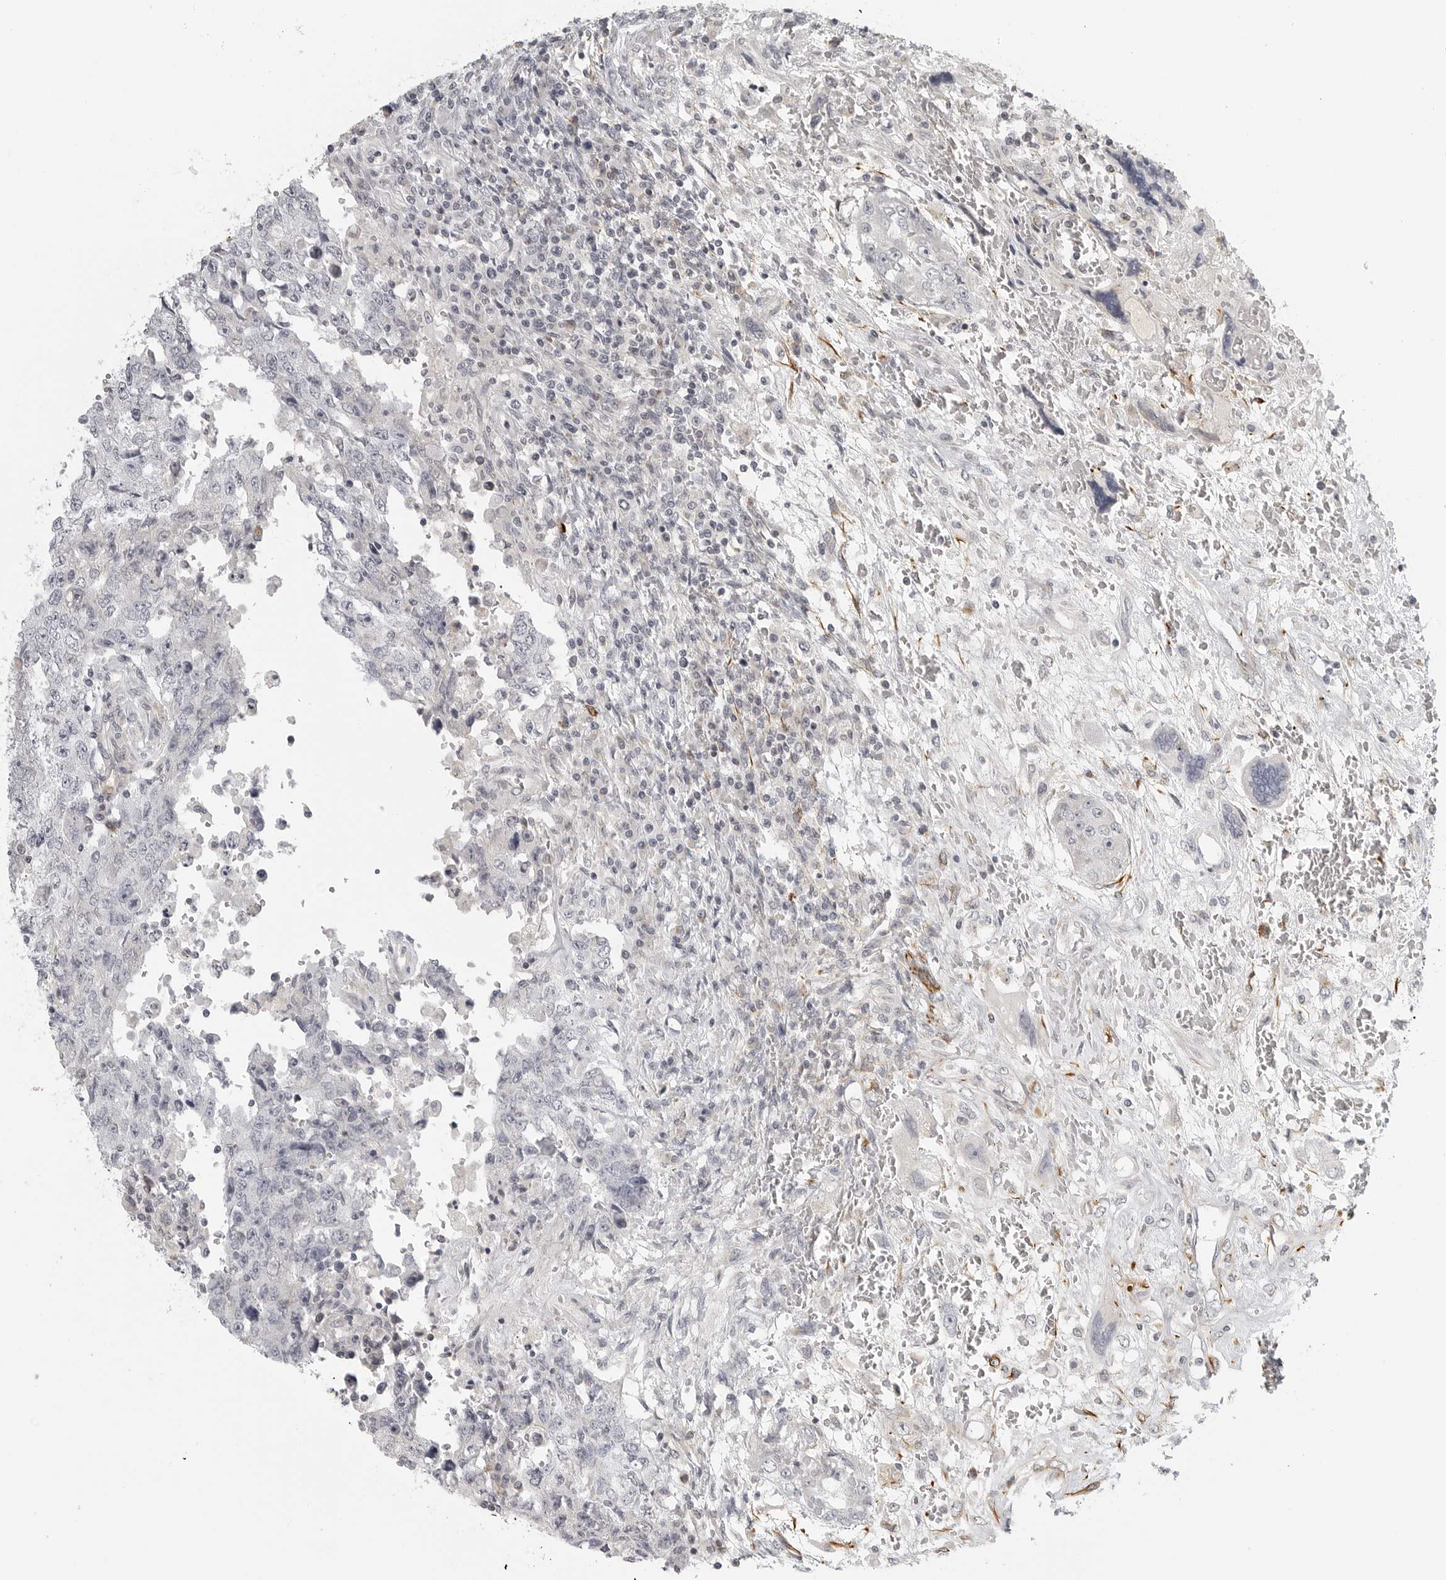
{"staining": {"intensity": "negative", "quantity": "none", "location": "none"}, "tissue": "testis cancer", "cell_type": "Tumor cells", "image_type": "cancer", "snomed": [{"axis": "morphology", "description": "Carcinoma, Embryonal, NOS"}, {"axis": "topography", "description": "Testis"}], "caption": "Immunohistochemical staining of human testis cancer exhibits no significant expression in tumor cells.", "gene": "MAP7D1", "patient": {"sex": "male", "age": 26}}